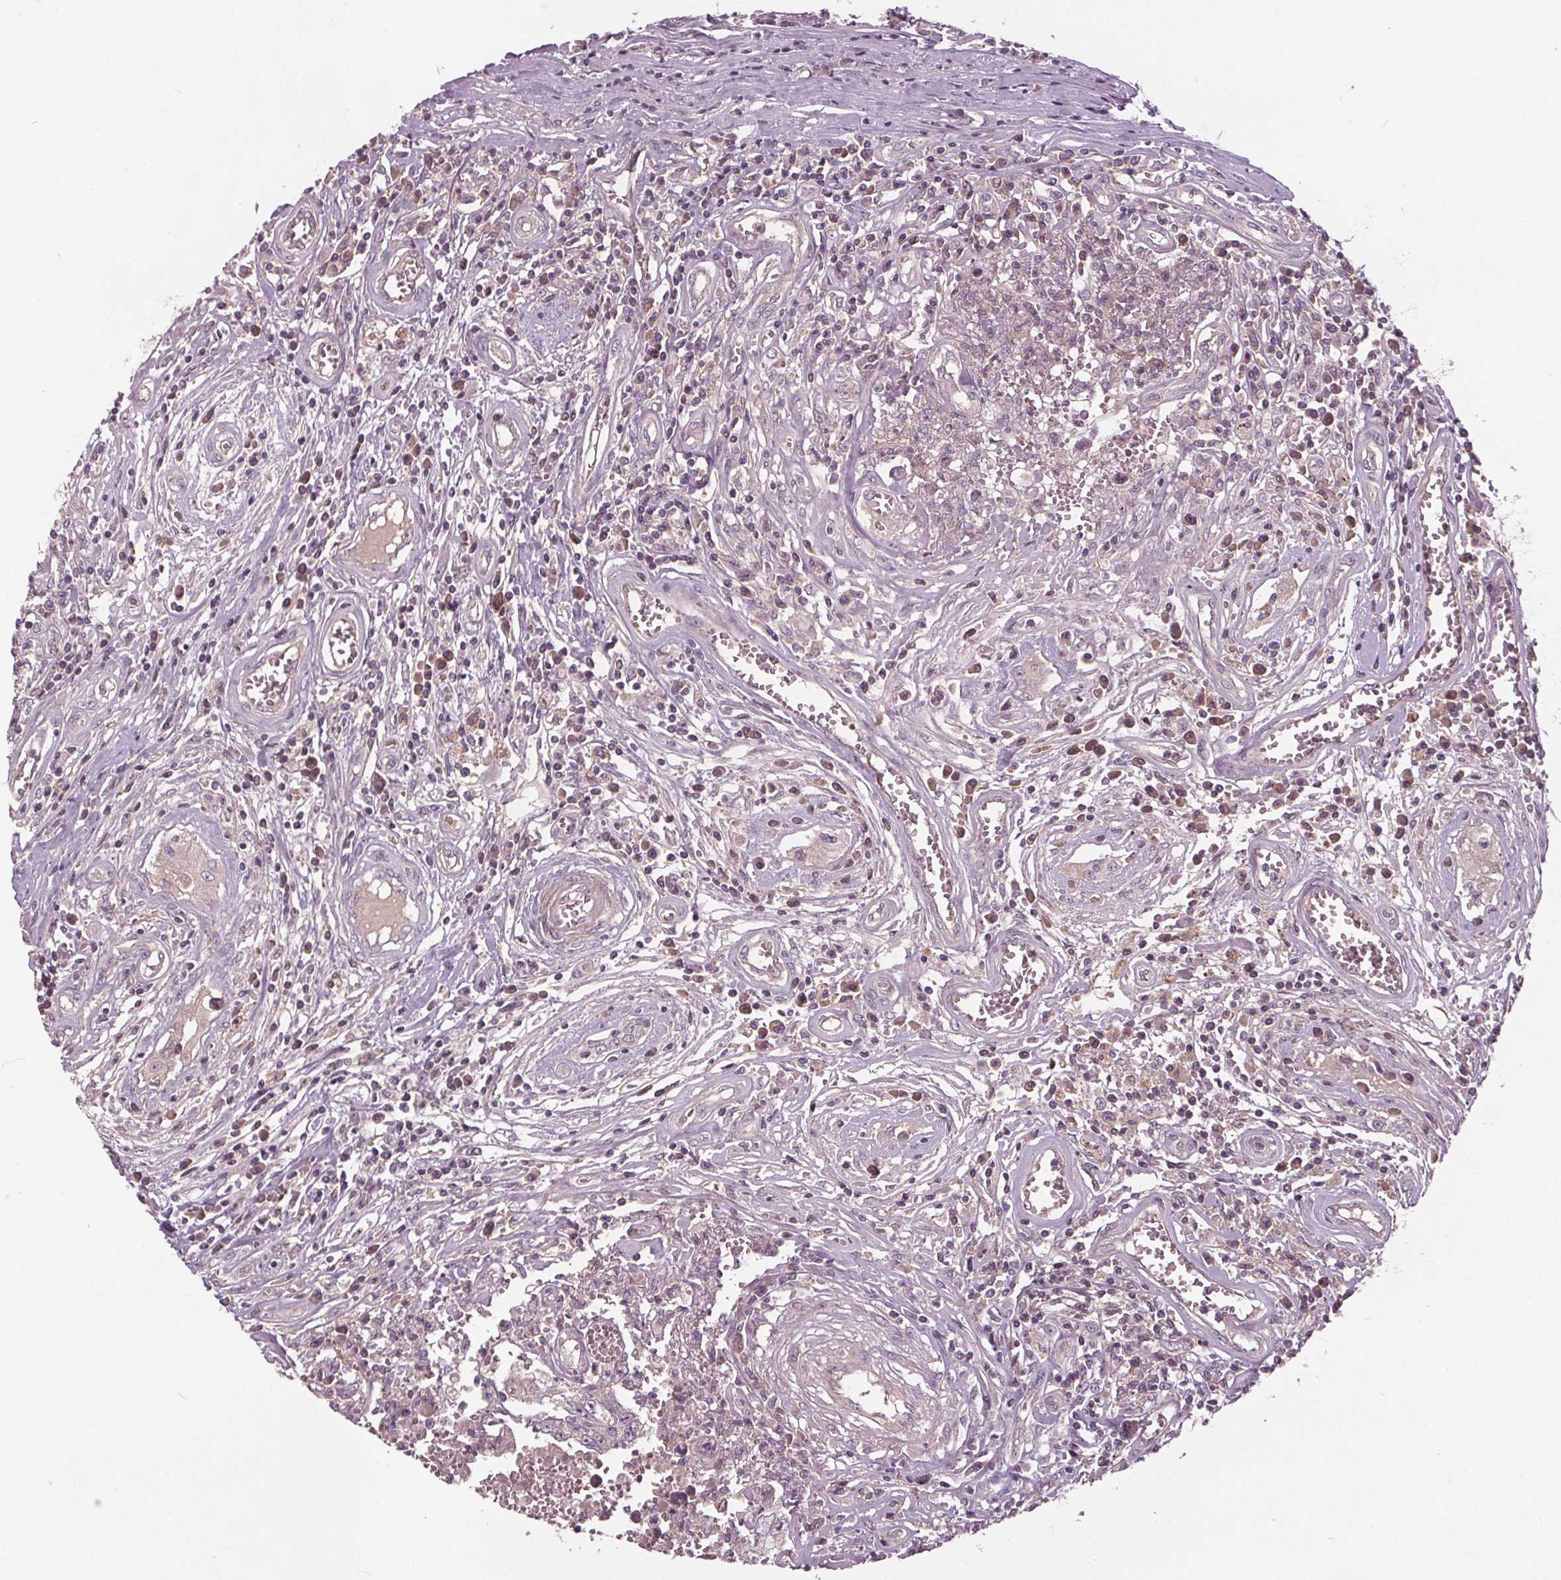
{"staining": {"intensity": "negative", "quantity": "none", "location": "none"}, "tissue": "testis cancer", "cell_type": "Tumor cells", "image_type": "cancer", "snomed": [{"axis": "morphology", "description": "Carcinoma, Embryonal, NOS"}, {"axis": "topography", "description": "Testis"}], "caption": "Human testis cancer (embryonal carcinoma) stained for a protein using immunohistochemistry reveals no expression in tumor cells.", "gene": "PDGFD", "patient": {"sex": "male", "age": 36}}